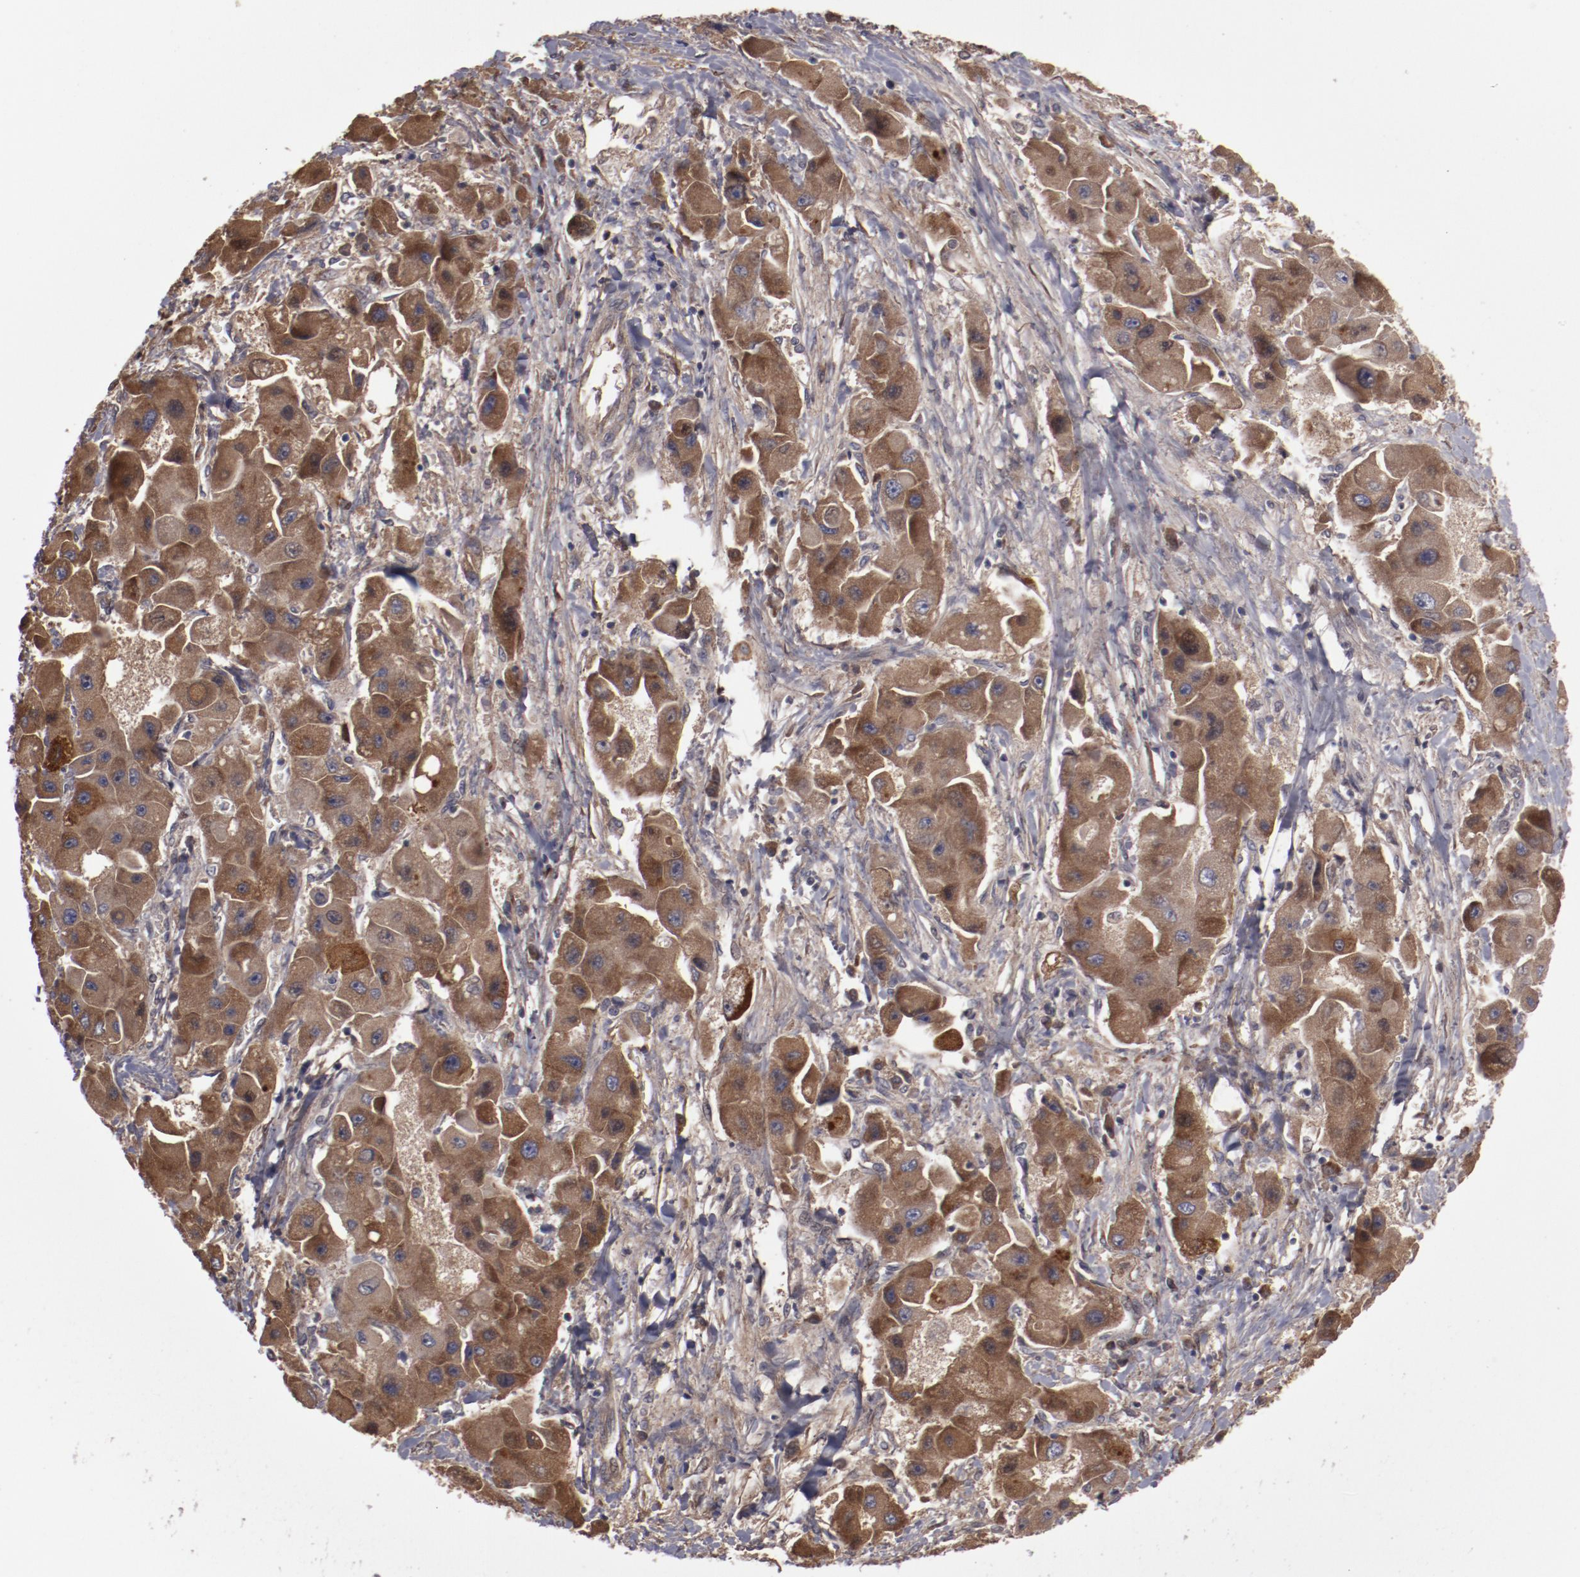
{"staining": {"intensity": "moderate", "quantity": ">75%", "location": "cytoplasmic/membranous,nuclear"}, "tissue": "liver cancer", "cell_type": "Tumor cells", "image_type": "cancer", "snomed": [{"axis": "morphology", "description": "Carcinoma, Hepatocellular, NOS"}, {"axis": "topography", "description": "Liver"}], "caption": "Protein staining demonstrates moderate cytoplasmic/membranous and nuclear expression in about >75% of tumor cells in hepatocellular carcinoma (liver).", "gene": "SERPINA7", "patient": {"sex": "male", "age": 24}}